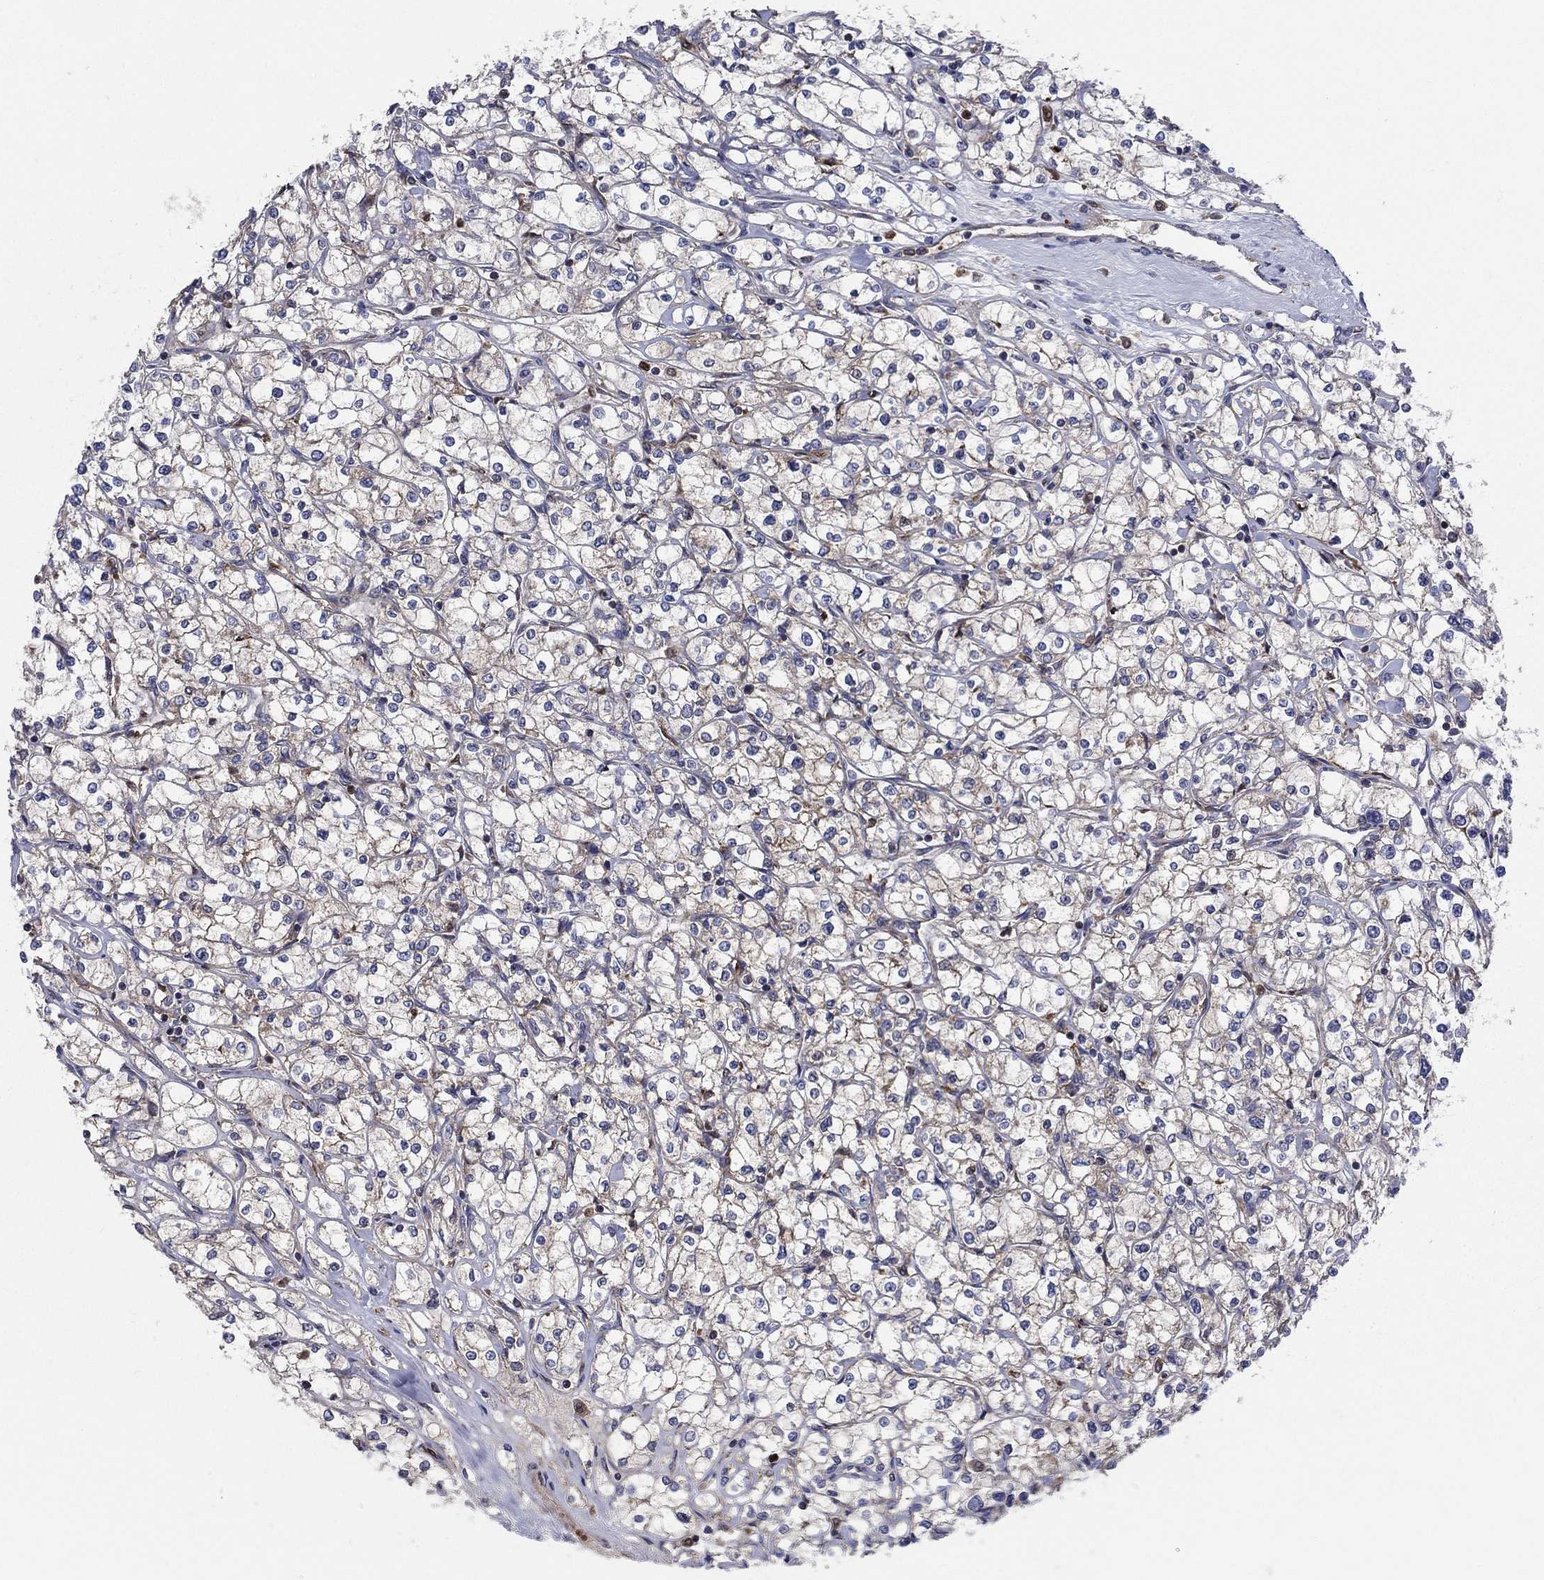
{"staining": {"intensity": "moderate", "quantity": "<25%", "location": "cytoplasmic/membranous"}, "tissue": "renal cancer", "cell_type": "Tumor cells", "image_type": "cancer", "snomed": [{"axis": "morphology", "description": "Adenocarcinoma, NOS"}, {"axis": "topography", "description": "Kidney"}], "caption": "Immunohistochemistry (IHC) (DAB (3,3'-diaminobenzidine)) staining of renal cancer (adenocarcinoma) shows moderate cytoplasmic/membranous protein expression in approximately <25% of tumor cells.", "gene": "RNF19B", "patient": {"sex": "male", "age": 67}}